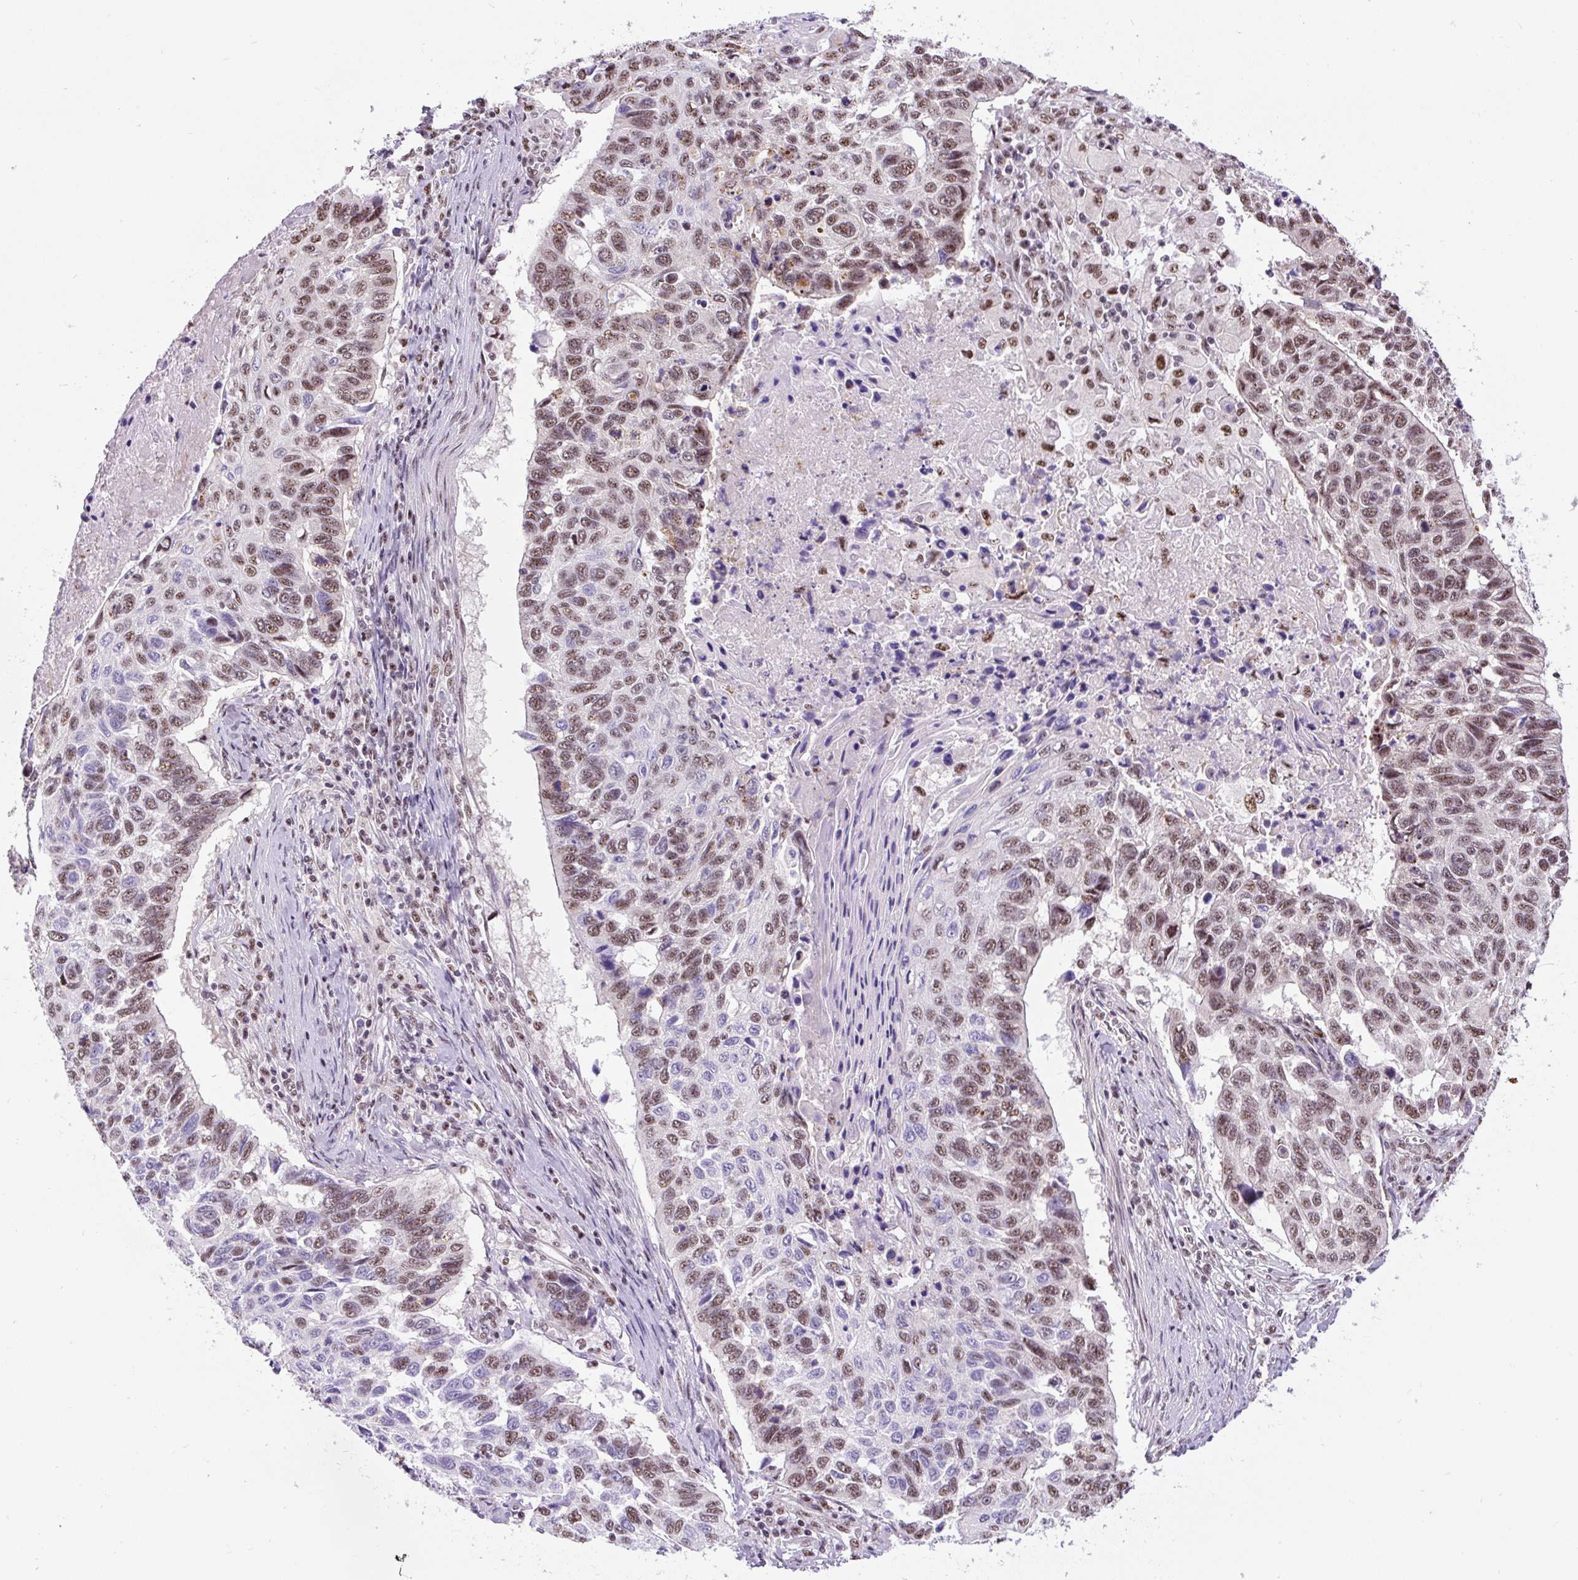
{"staining": {"intensity": "moderate", "quantity": ">75%", "location": "nuclear"}, "tissue": "lung cancer", "cell_type": "Tumor cells", "image_type": "cancer", "snomed": [{"axis": "morphology", "description": "Squamous cell carcinoma, NOS"}, {"axis": "topography", "description": "Lung"}], "caption": "Immunohistochemical staining of human squamous cell carcinoma (lung) shows medium levels of moderate nuclear protein positivity in about >75% of tumor cells.", "gene": "SMC5", "patient": {"sex": "male", "age": 62}}